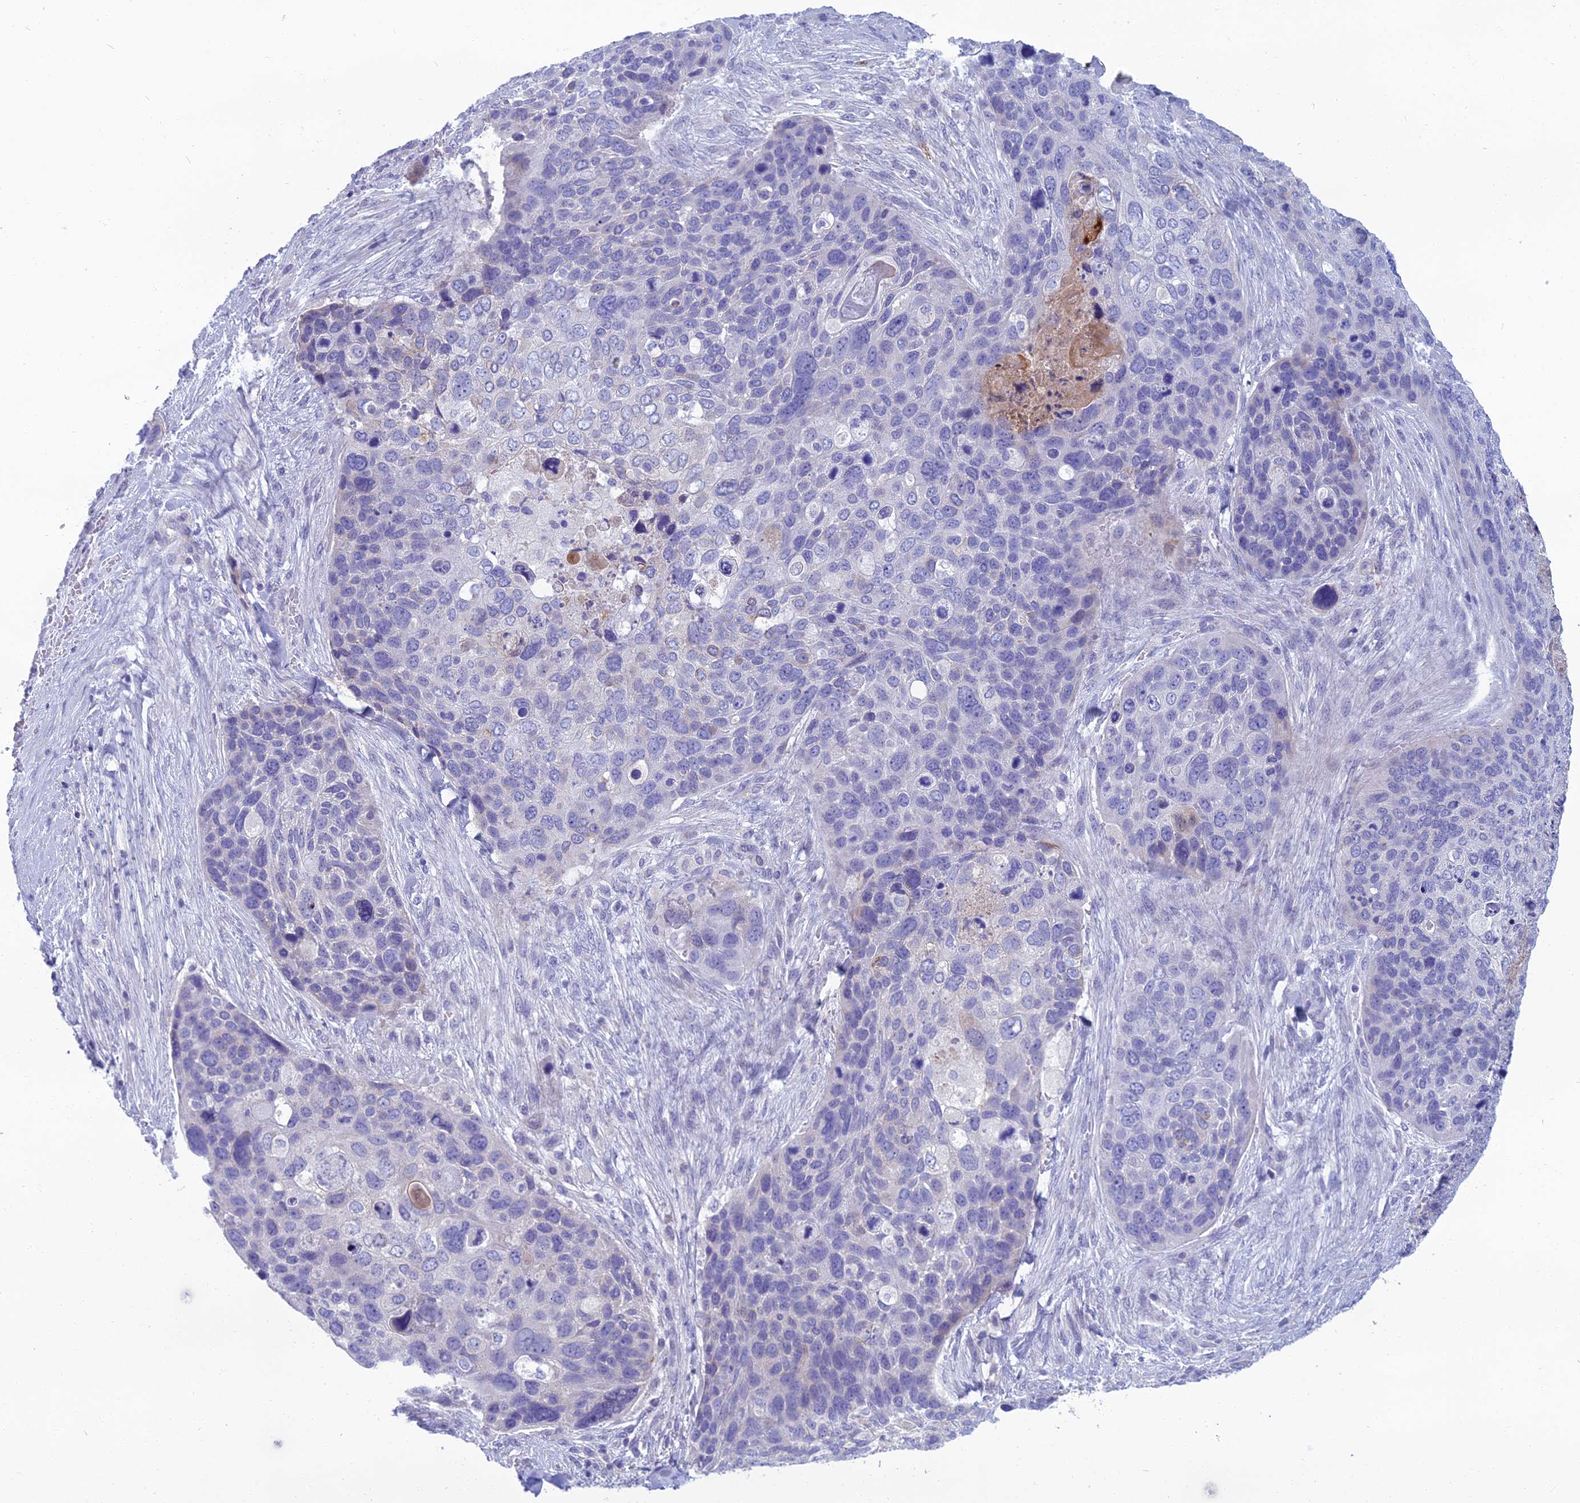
{"staining": {"intensity": "negative", "quantity": "none", "location": "none"}, "tissue": "skin cancer", "cell_type": "Tumor cells", "image_type": "cancer", "snomed": [{"axis": "morphology", "description": "Basal cell carcinoma"}, {"axis": "topography", "description": "Skin"}], "caption": "A high-resolution photomicrograph shows IHC staining of skin basal cell carcinoma, which displays no significant positivity in tumor cells.", "gene": "SPTLC3", "patient": {"sex": "female", "age": 74}}